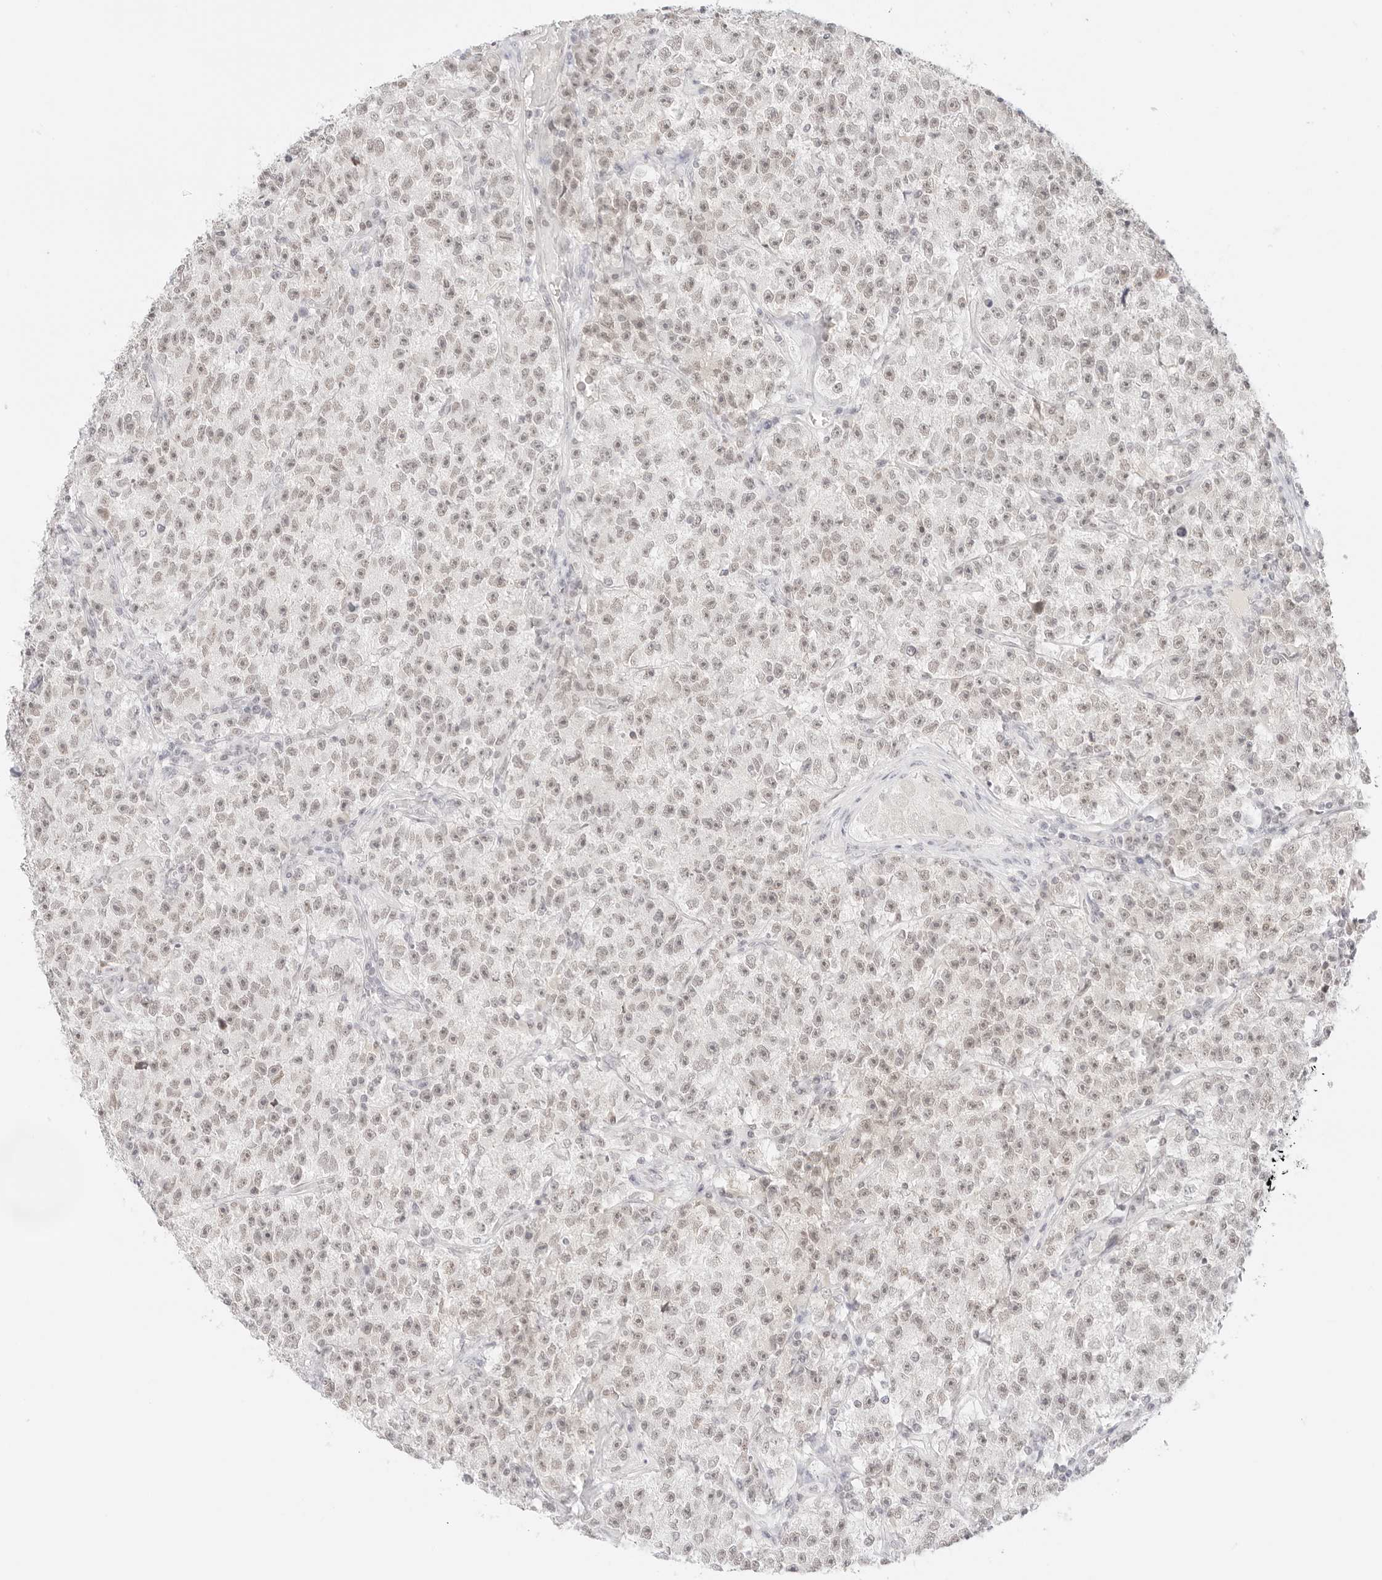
{"staining": {"intensity": "weak", "quantity": "<25%", "location": "nuclear"}, "tissue": "testis cancer", "cell_type": "Tumor cells", "image_type": "cancer", "snomed": [{"axis": "morphology", "description": "Seminoma, NOS"}, {"axis": "topography", "description": "Testis"}], "caption": "DAB (3,3'-diaminobenzidine) immunohistochemical staining of testis cancer demonstrates no significant expression in tumor cells. Brightfield microscopy of IHC stained with DAB (3,3'-diaminobenzidine) (brown) and hematoxylin (blue), captured at high magnification.", "gene": "ITGA6", "patient": {"sex": "male", "age": 22}}